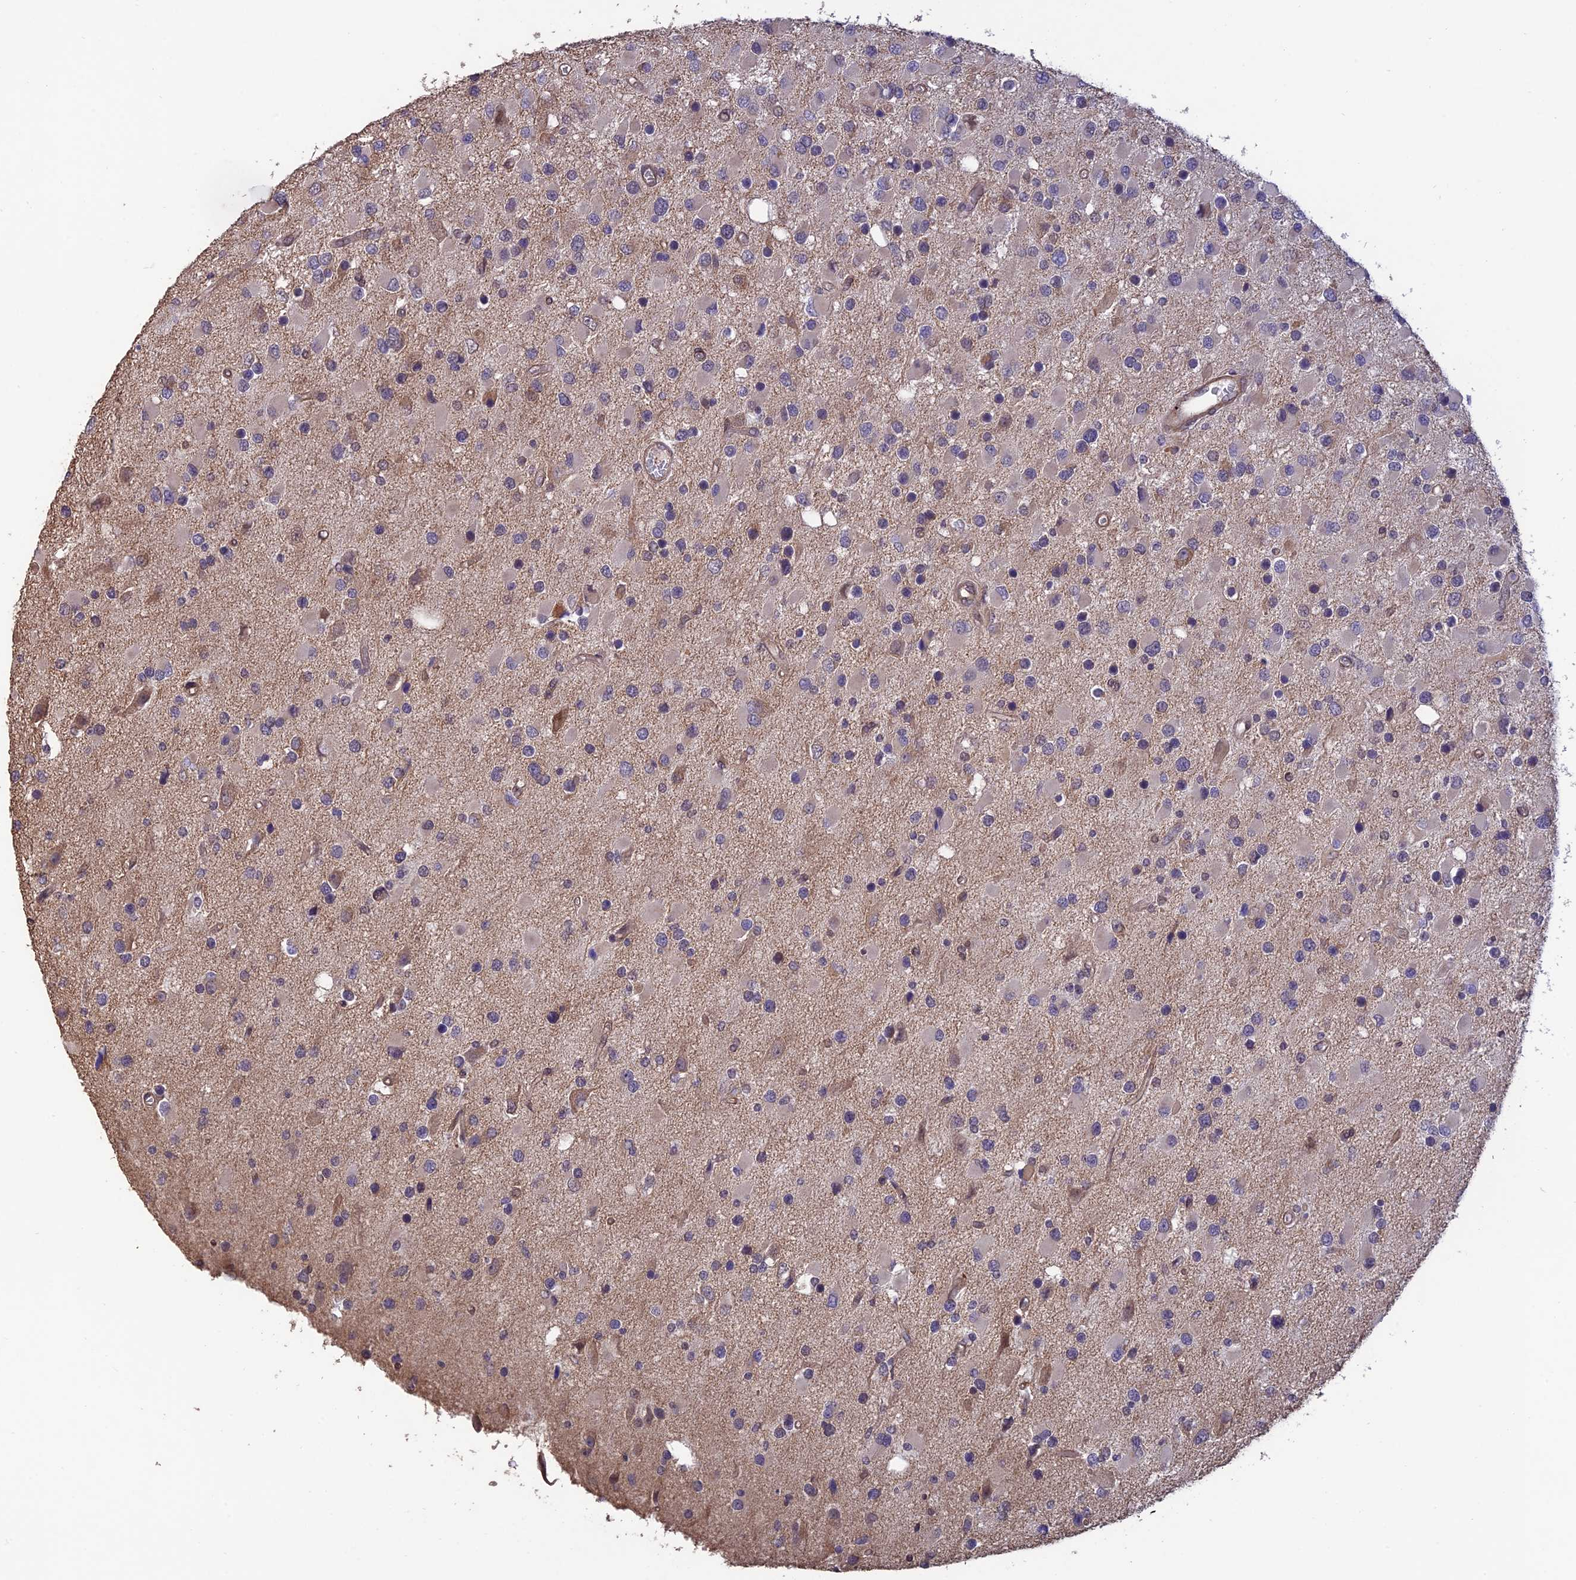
{"staining": {"intensity": "negative", "quantity": "none", "location": "none"}, "tissue": "glioma", "cell_type": "Tumor cells", "image_type": "cancer", "snomed": [{"axis": "morphology", "description": "Glioma, malignant, High grade"}, {"axis": "topography", "description": "Brain"}], "caption": "Tumor cells show no significant staining in malignant high-grade glioma.", "gene": "PAGR1", "patient": {"sex": "male", "age": 53}}